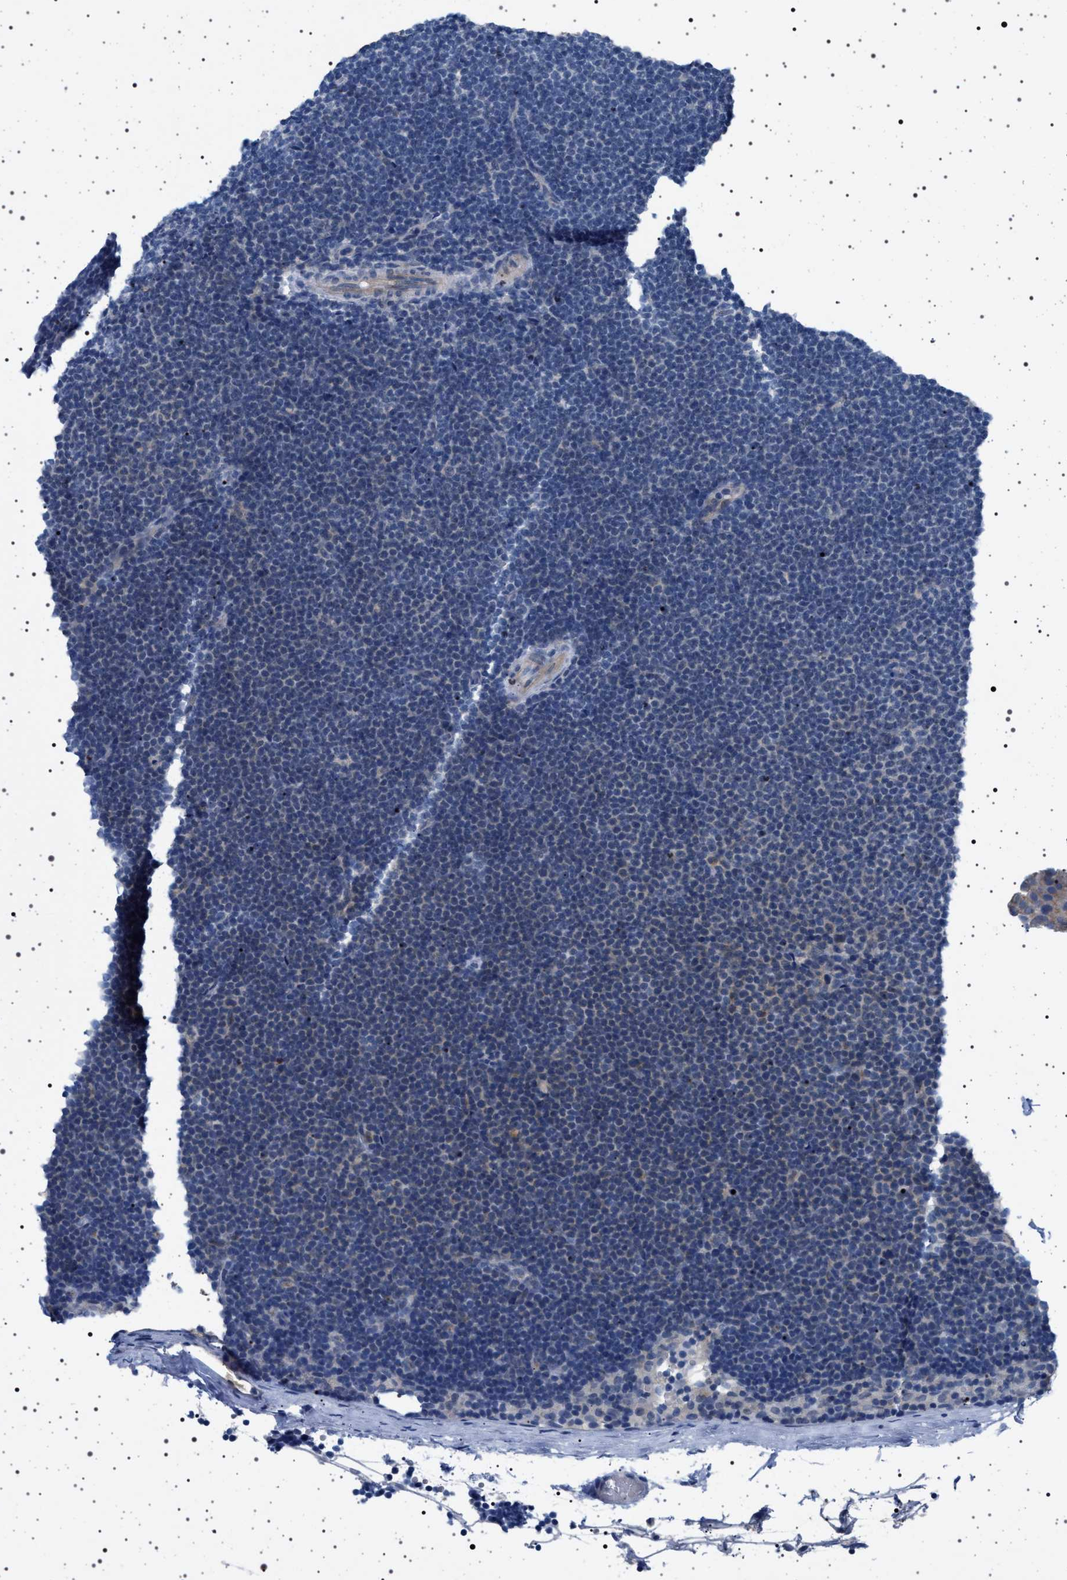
{"staining": {"intensity": "negative", "quantity": "none", "location": "none"}, "tissue": "lymphoma", "cell_type": "Tumor cells", "image_type": "cancer", "snomed": [{"axis": "morphology", "description": "Malignant lymphoma, non-Hodgkin's type, Low grade"}, {"axis": "topography", "description": "Lymph node"}], "caption": "Tumor cells are negative for protein expression in human lymphoma. The staining was performed using DAB to visualize the protein expression in brown, while the nuclei were stained in blue with hematoxylin (Magnification: 20x).", "gene": "NAT9", "patient": {"sex": "female", "age": 53}}